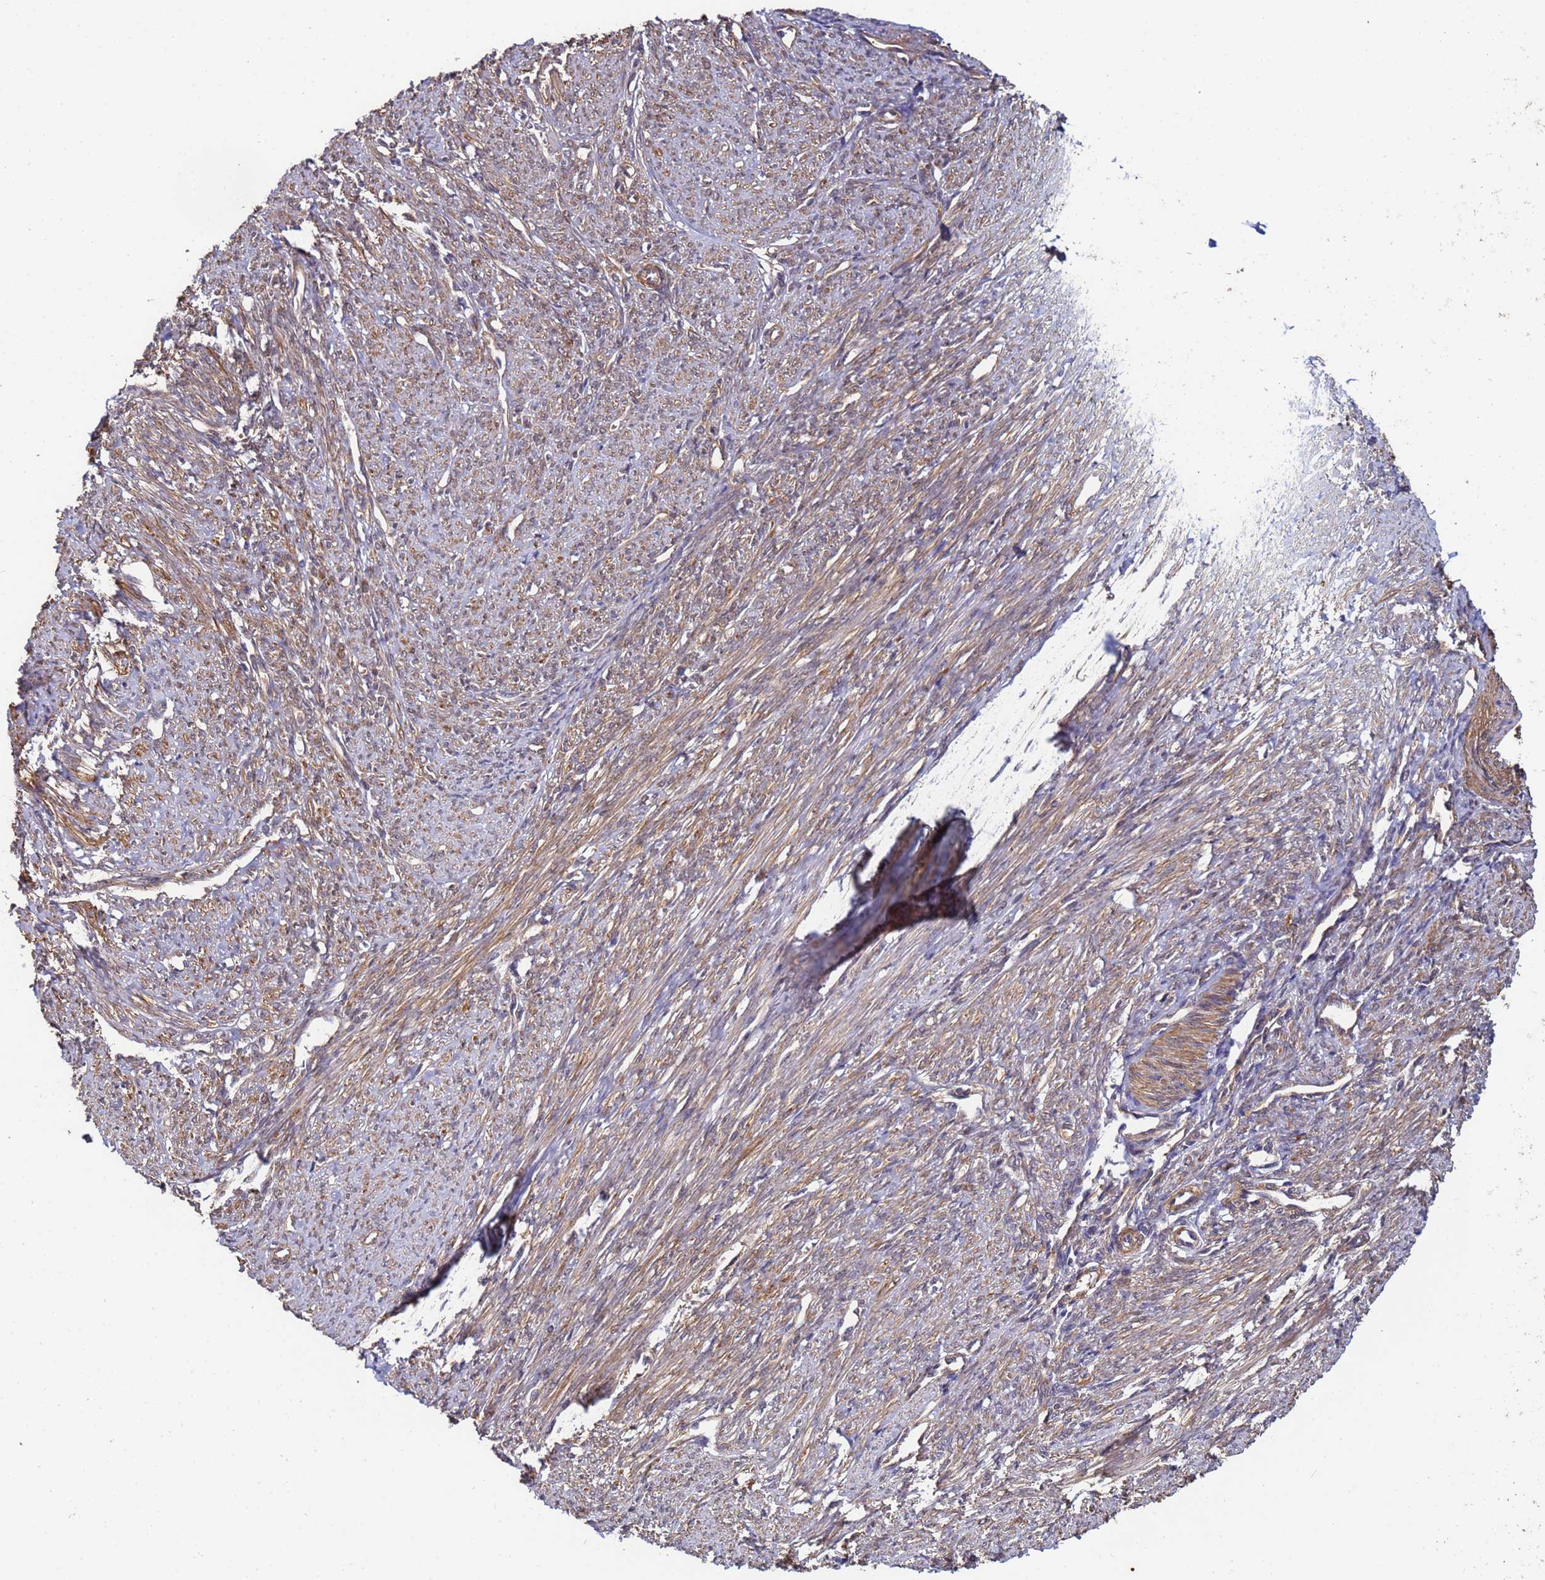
{"staining": {"intensity": "moderate", "quantity": ">75%", "location": "cytoplasmic/membranous"}, "tissue": "smooth muscle", "cell_type": "Smooth muscle cells", "image_type": "normal", "snomed": [{"axis": "morphology", "description": "Normal tissue, NOS"}, {"axis": "topography", "description": "Smooth muscle"}, {"axis": "topography", "description": "Uterus"}], "caption": "Approximately >75% of smooth muscle cells in normal smooth muscle reveal moderate cytoplasmic/membranous protein staining as visualized by brown immunohistochemical staining.", "gene": "NAXE", "patient": {"sex": "female", "age": 59}}